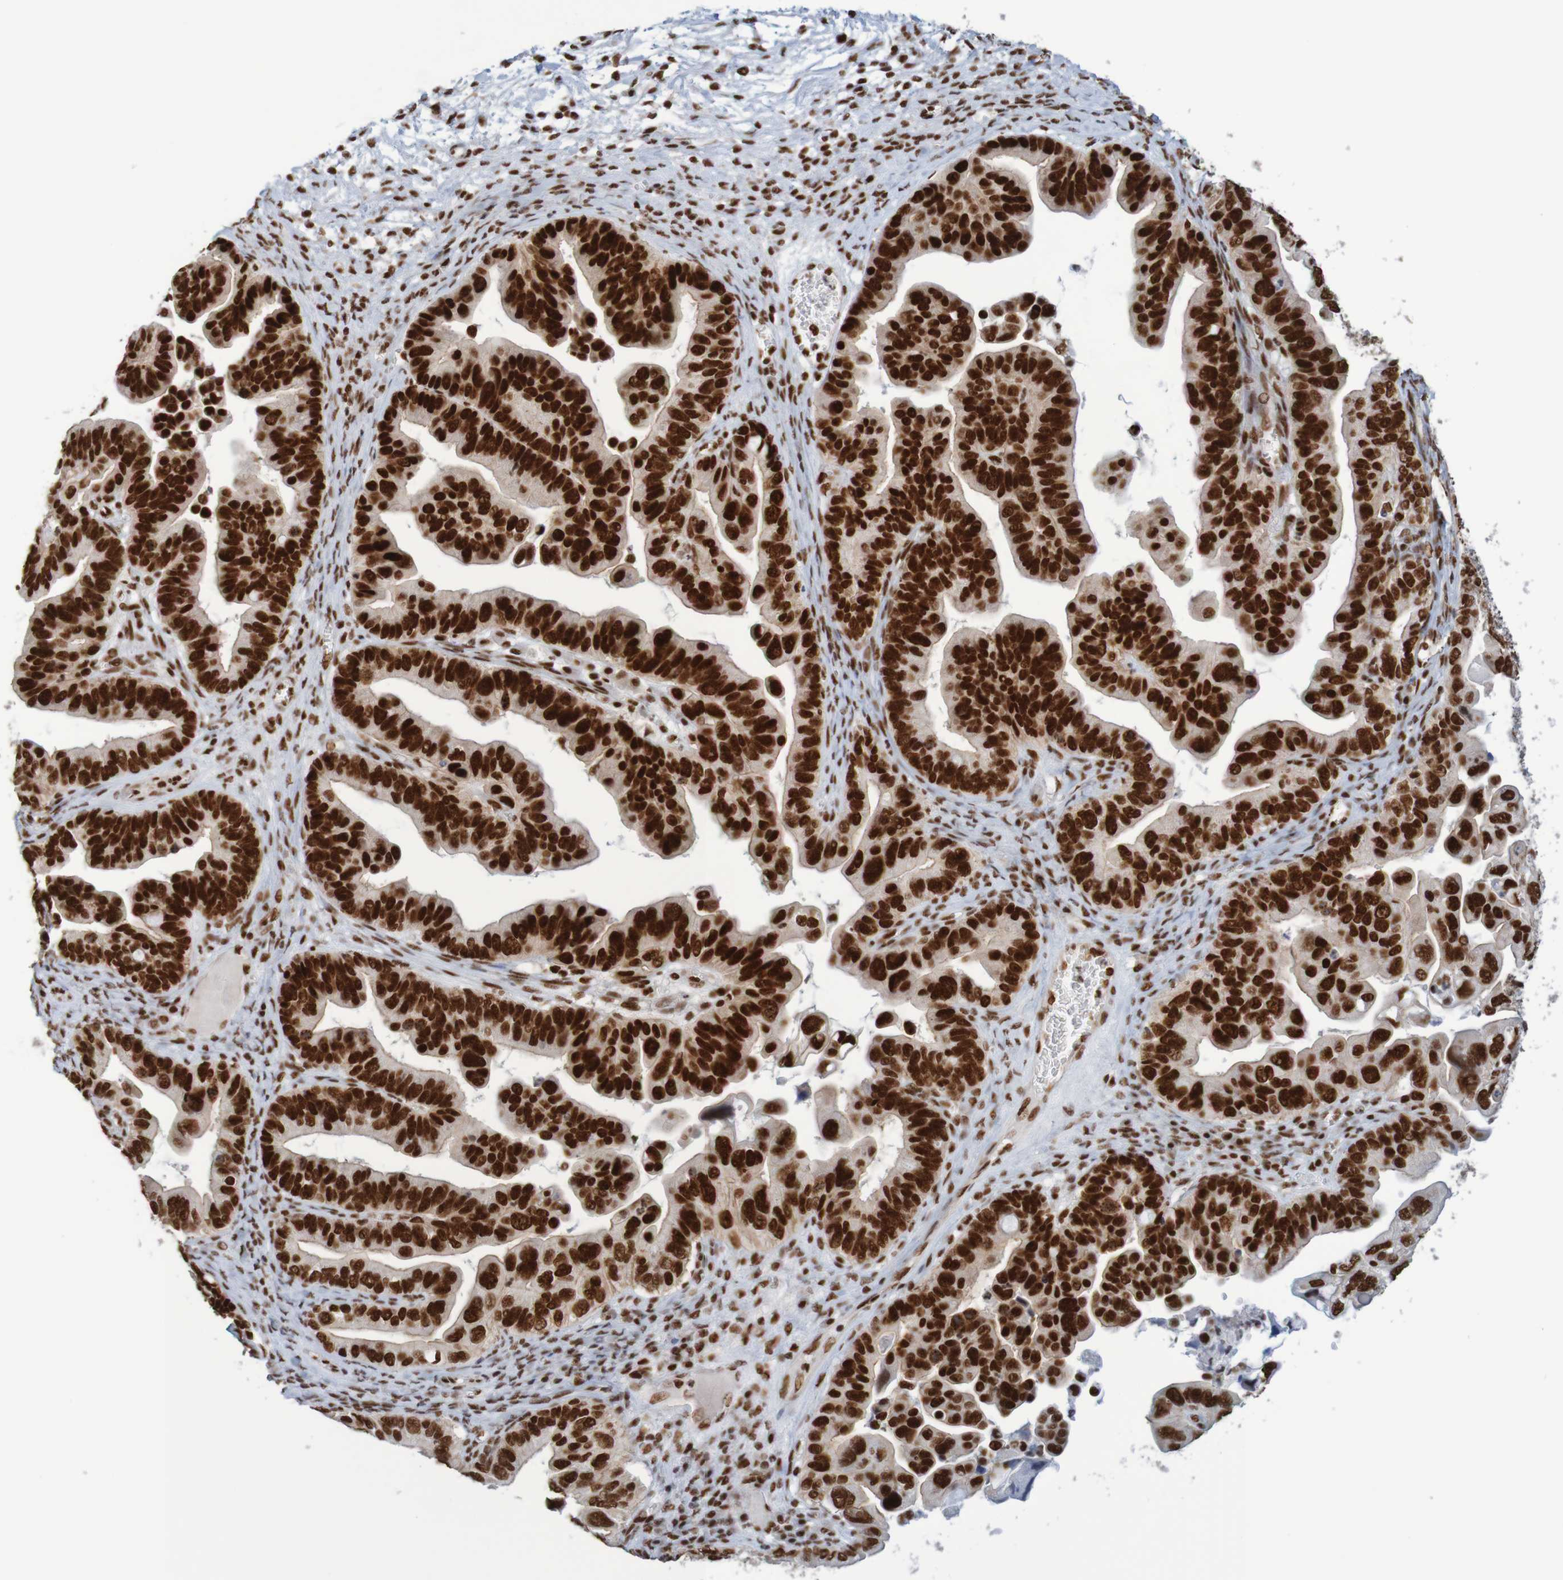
{"staining": {"intensity": "strong", "quantity": ">75%", "location": "nuclear"}, "tissue": "ovarian cancer", "cell_type": "Tumor cells", "image_type": "cancer", "snomed": [{"axis": "morphology", "description": "Cystadenocarcinoma, serous, NOS"}, {"axis": "topography", "description": "Ovary"}], "caption": "Human ovarian serous cystadenocarcinoma stained with a brown dye exhibits strong nuclear positive positivity in approximately >75% of tumor cells.", "gene": "THRAP3", "patient": {"sex": "female", "age": 56}}